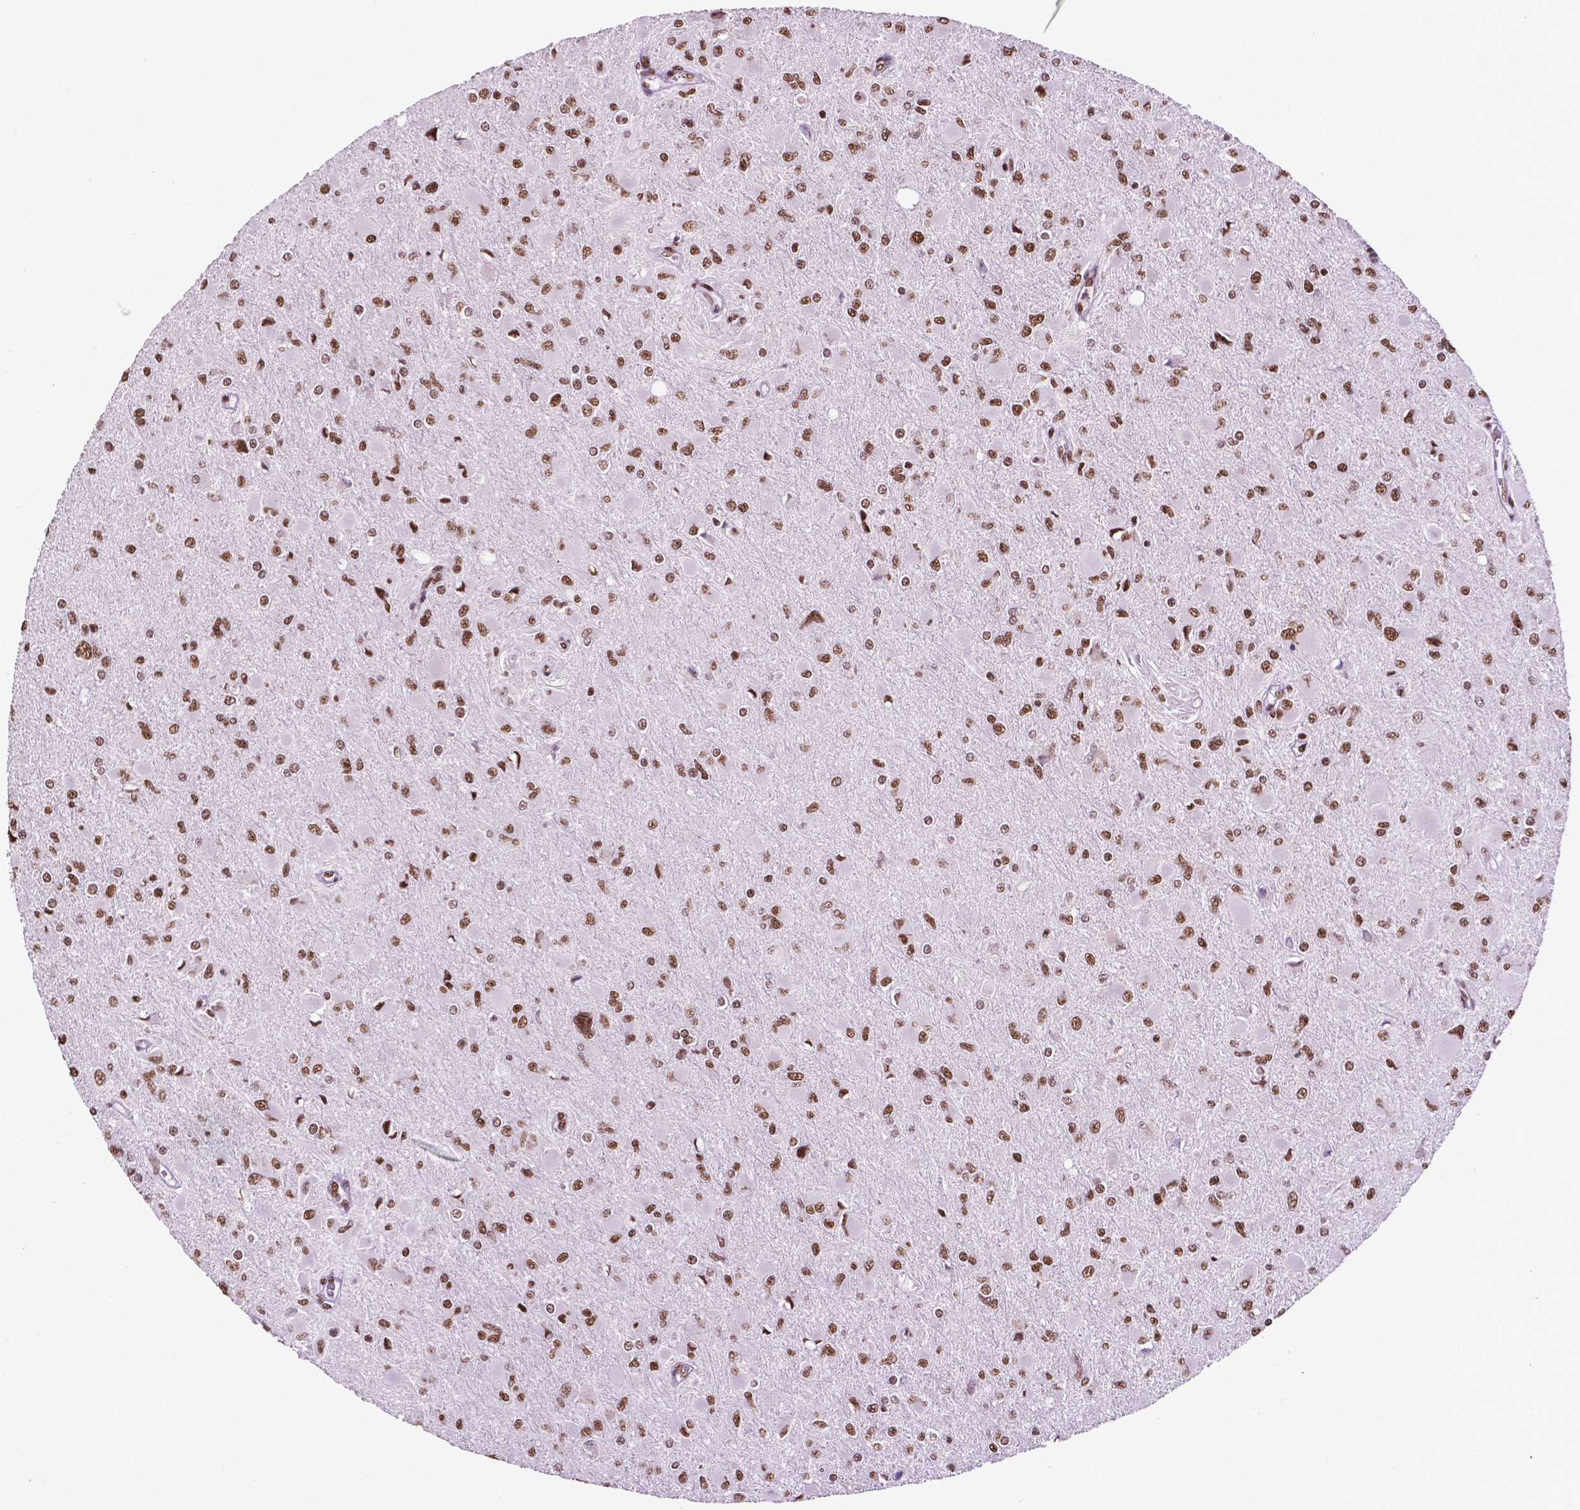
{"staining": {"intensity": "moderate", "quantity": ">75%", "location": "nuclear"}, "tissue": "glioma", "cell_type": "Tumor cells", "image_type": "cancer", "snomed": [{"axis": "morphology", "description": "Glioma, malignant, High grade"}, {"axis": "topography", "description": "Cerebral cortex"}], "caption": "This histopathology image exhibits high-grade glioma (malignant) stained with immunohistochemistry to label a protein in brown. The nuclear of tumor cells show moderate positivity for the protein. Nuclei are counter-stained blue.", "gene": "CCAR2", "patient": {"sex": "female", "age": 36}}